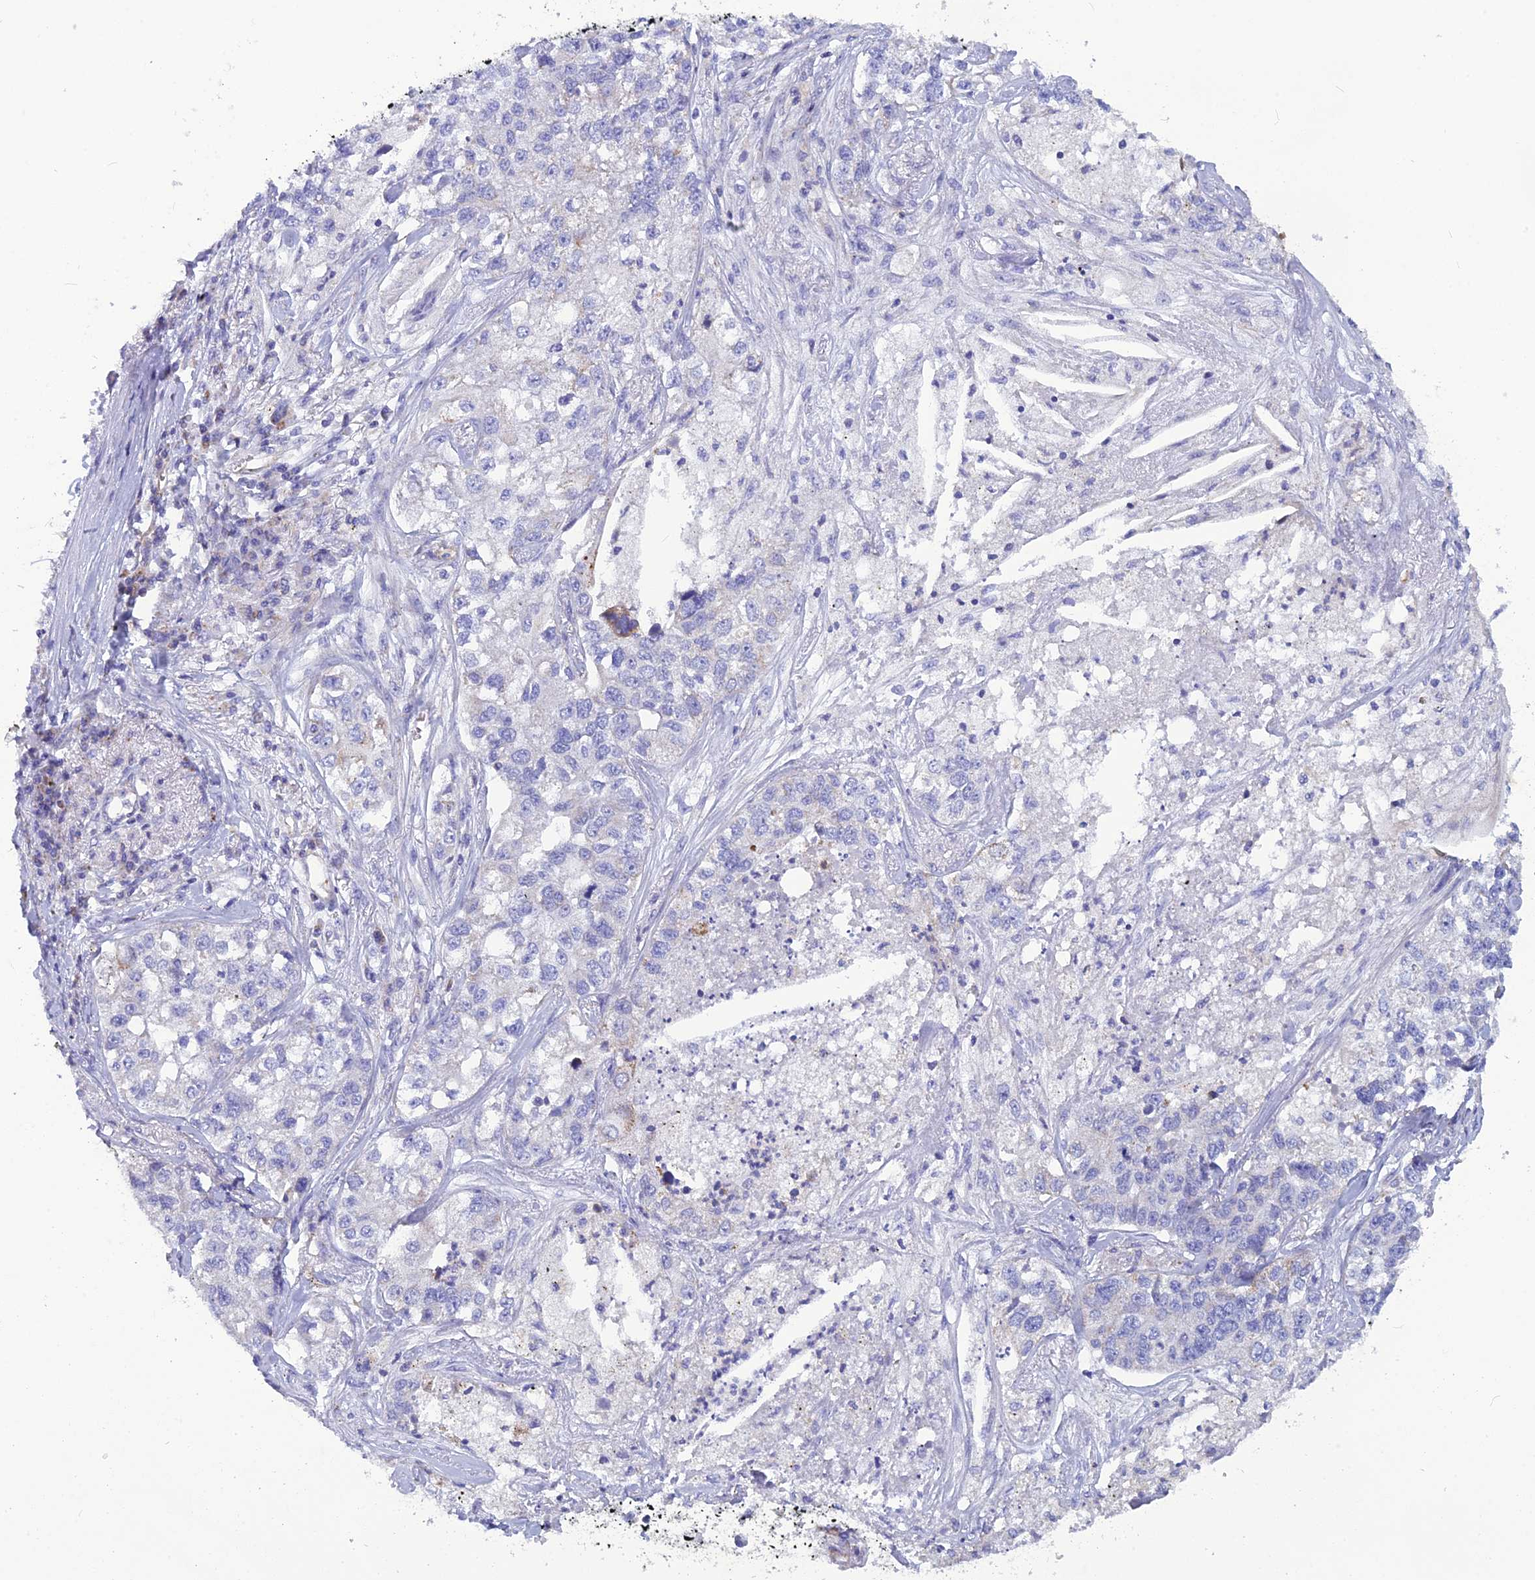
{"staining": {"intensity": "negative", "quantity": "none", "location": "none"}, "tissue": "lung cancer", "cell_type": "Tumor cells", "image_type": "cancer", "snomed": [{"axis": "morphology", "description": "Adenocarcinoma, NOS"}, {"axis": "topography", "description": "Lung"}], "caption": "Histopathology image shows no protein positivity in tumor cells of lung cancer tissue.", "gene": "POMGNT1", "patient": {"sex": "male", "age": 49}}